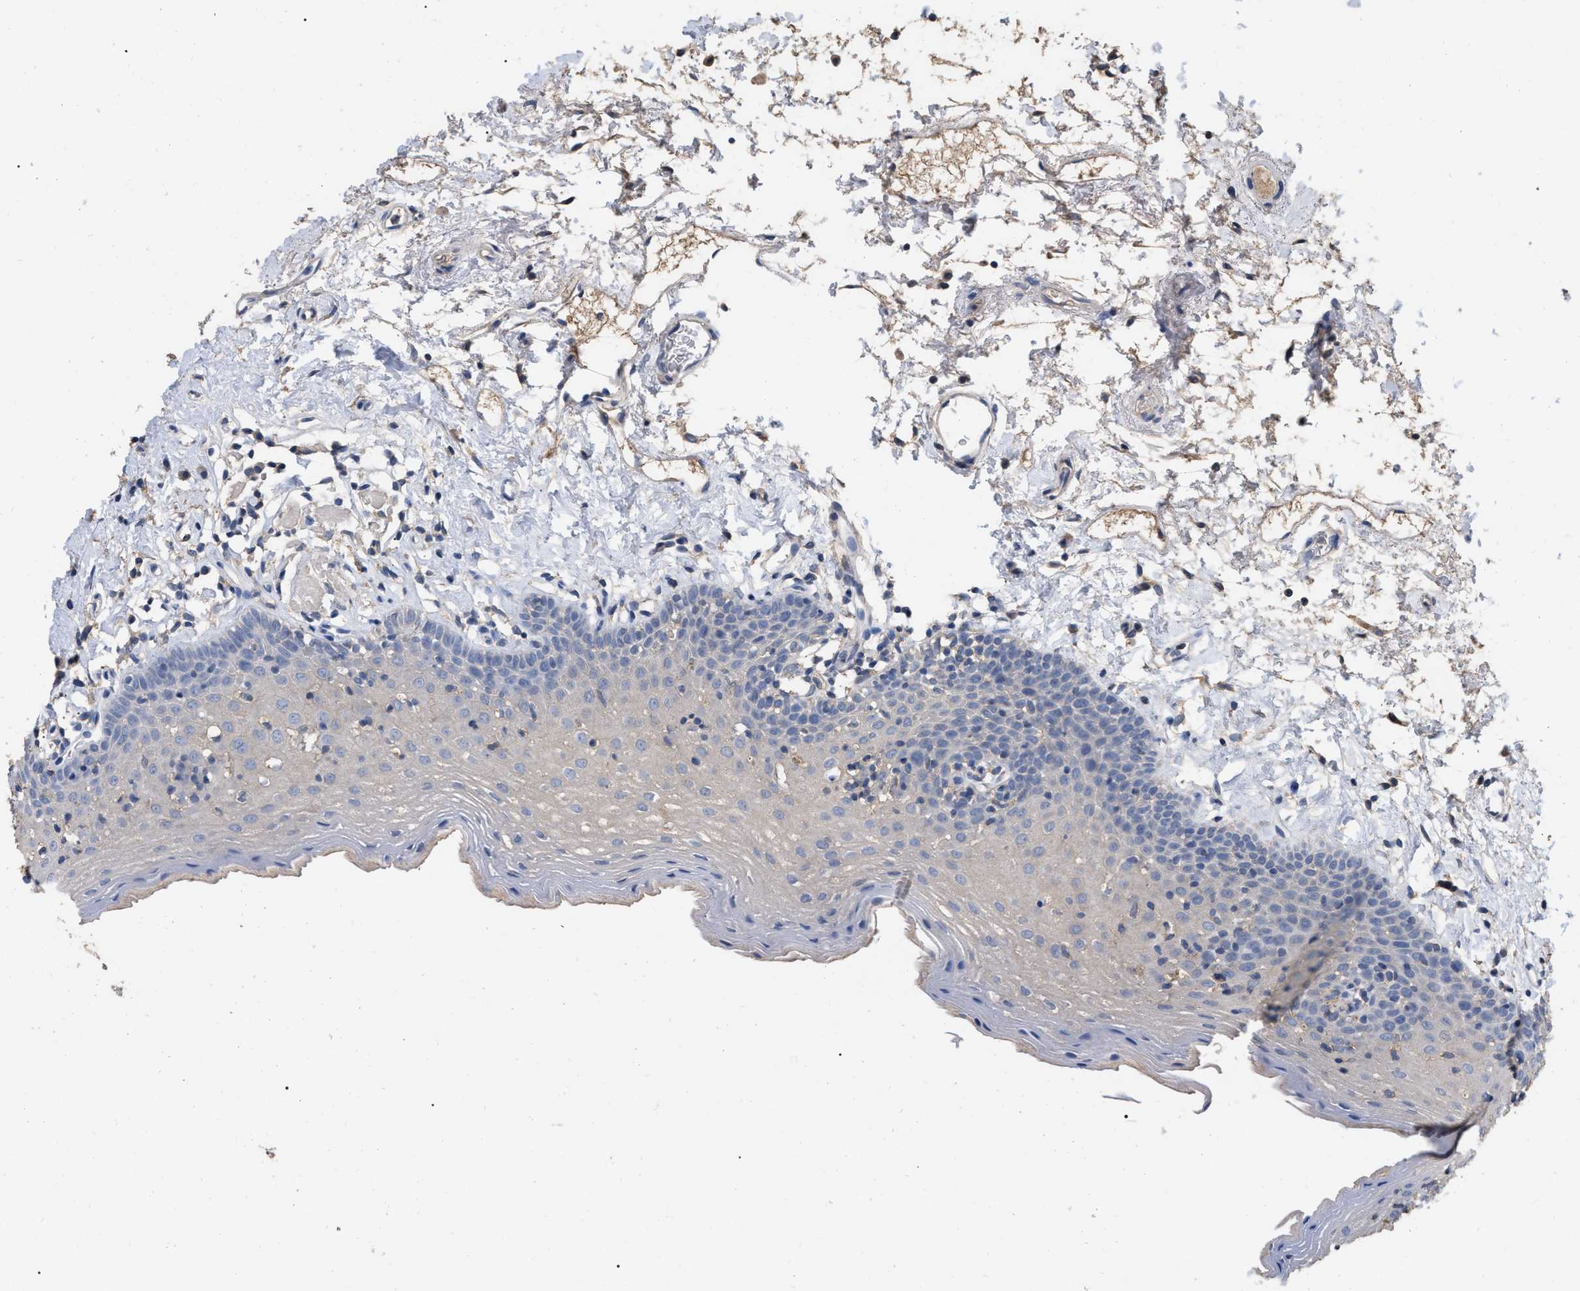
{"staining": {"intensity": "moderate", "quantity": "<25%", "location": "cytoplasmic/membranous"}, "tissue": "oral mucosa", "cell_type": "Squamous epithelial cells", "image_type": "normal", "snomed": [{"axis": "morphology", "description": "Normal tissue, NOS"}, {"axis": "topography", "description": "Oral tissue"}], "caption": "Normal oral mucosa demonstrates moderate cytoplasmic/membranous expression in approximately <25% of squamous epithelial cells.", "gene": "GPR179", "patient": {"sex": "male", "age": 66}}